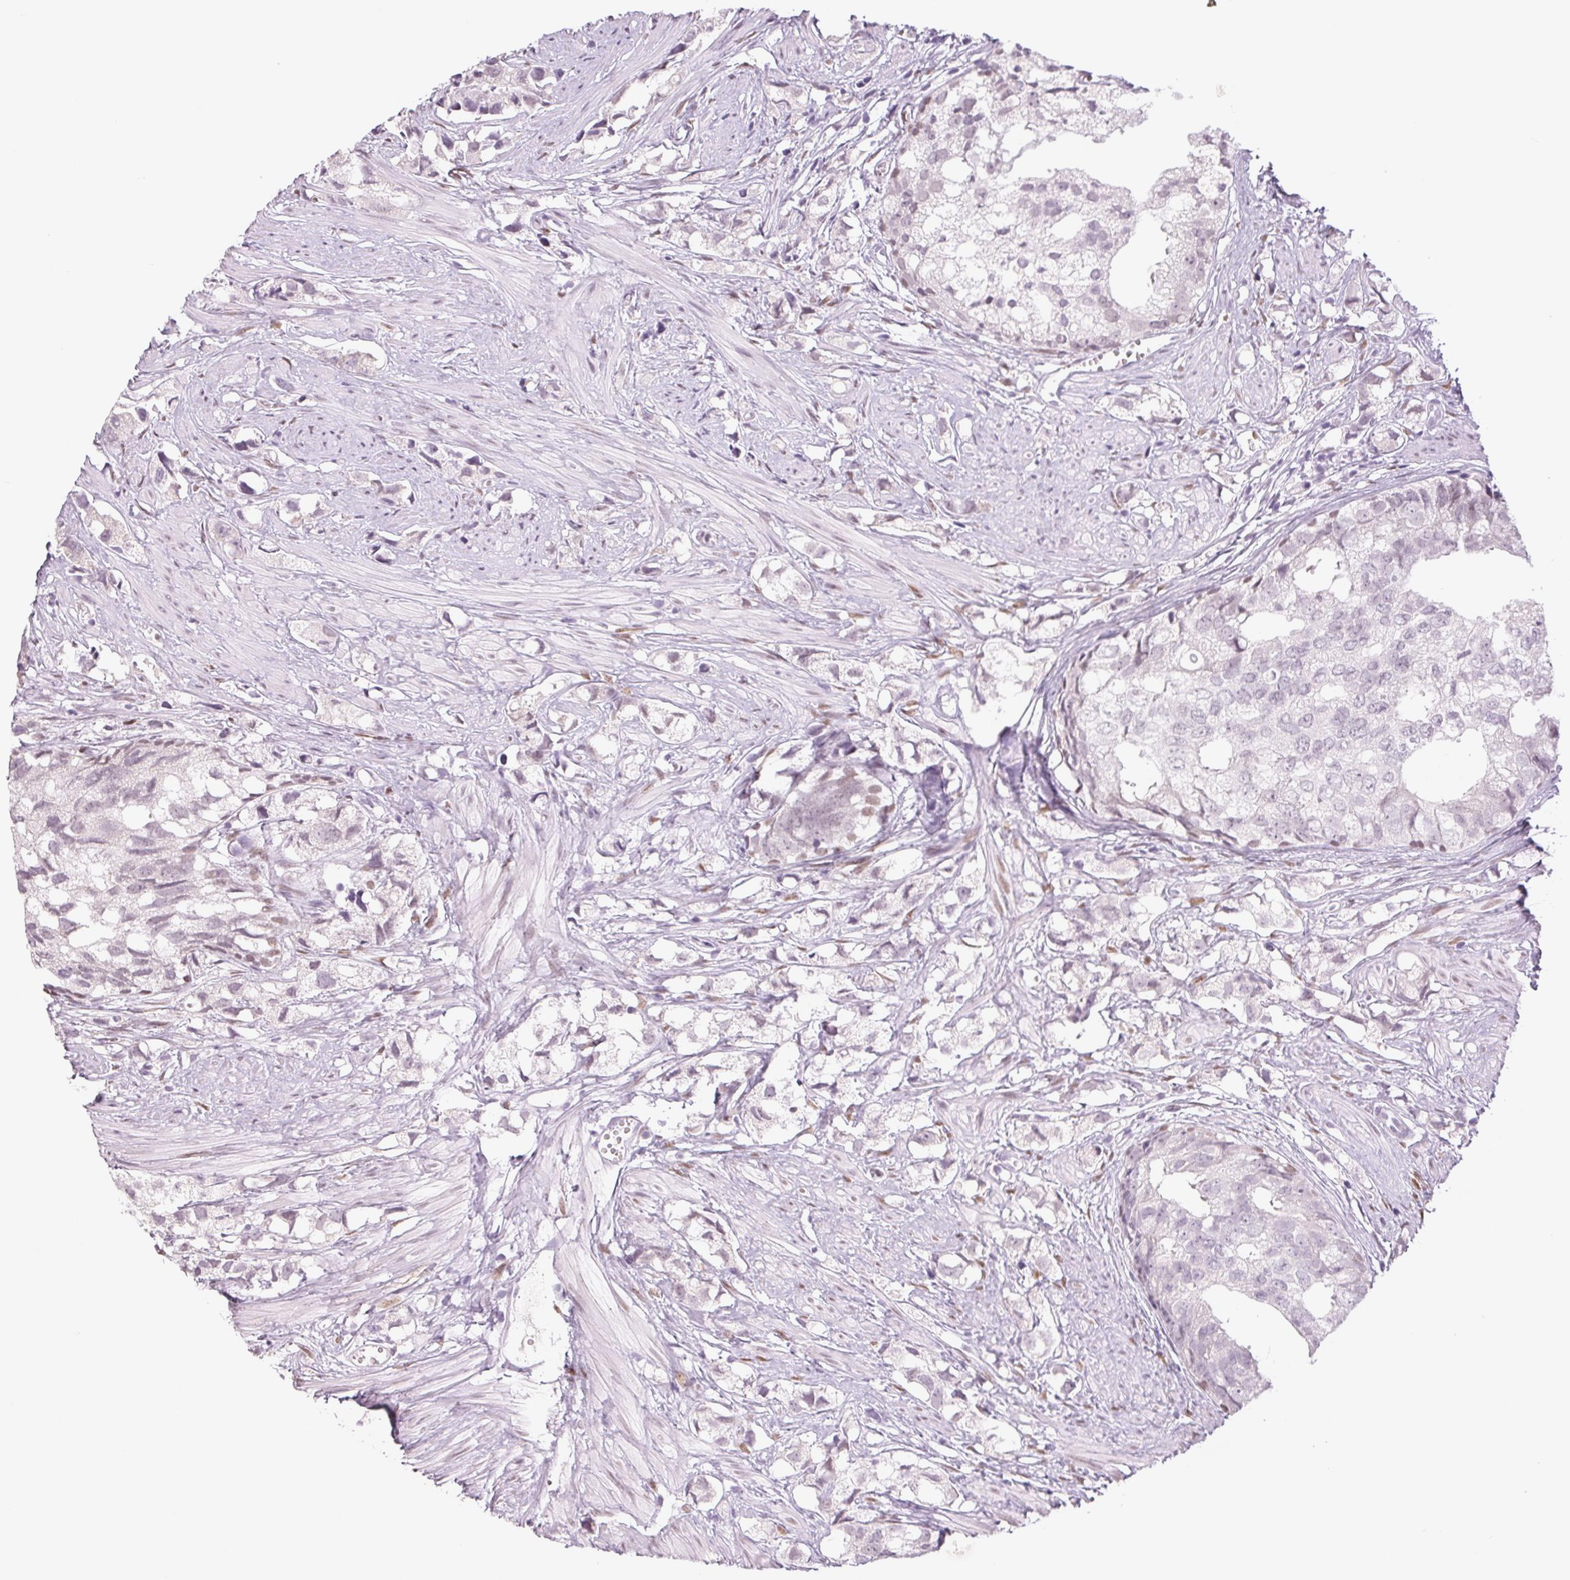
{"staining": {"intensity": "negative", "quantity": "none", "location": "none"}, "tissue": "prostate cancer", "cell_type": "Tumor cells", "image_type": "cancer", "snomed": [{"axis": "morphology", "description": "Adenocarcinoma, High grade"}, {"axis": "topography", "description": "Prostate"}], "caption": "This is a image of immunohistochemistry staining of high-grade adenocarcinoma (prostate), which shows no expression in tumor cells. (DAB (3,3'-diaminobenzidine) immunohistochemistry (IHC), high magnification).", "gene": "DNAJC6", "patient": {"sex": "male", "age": 58}}